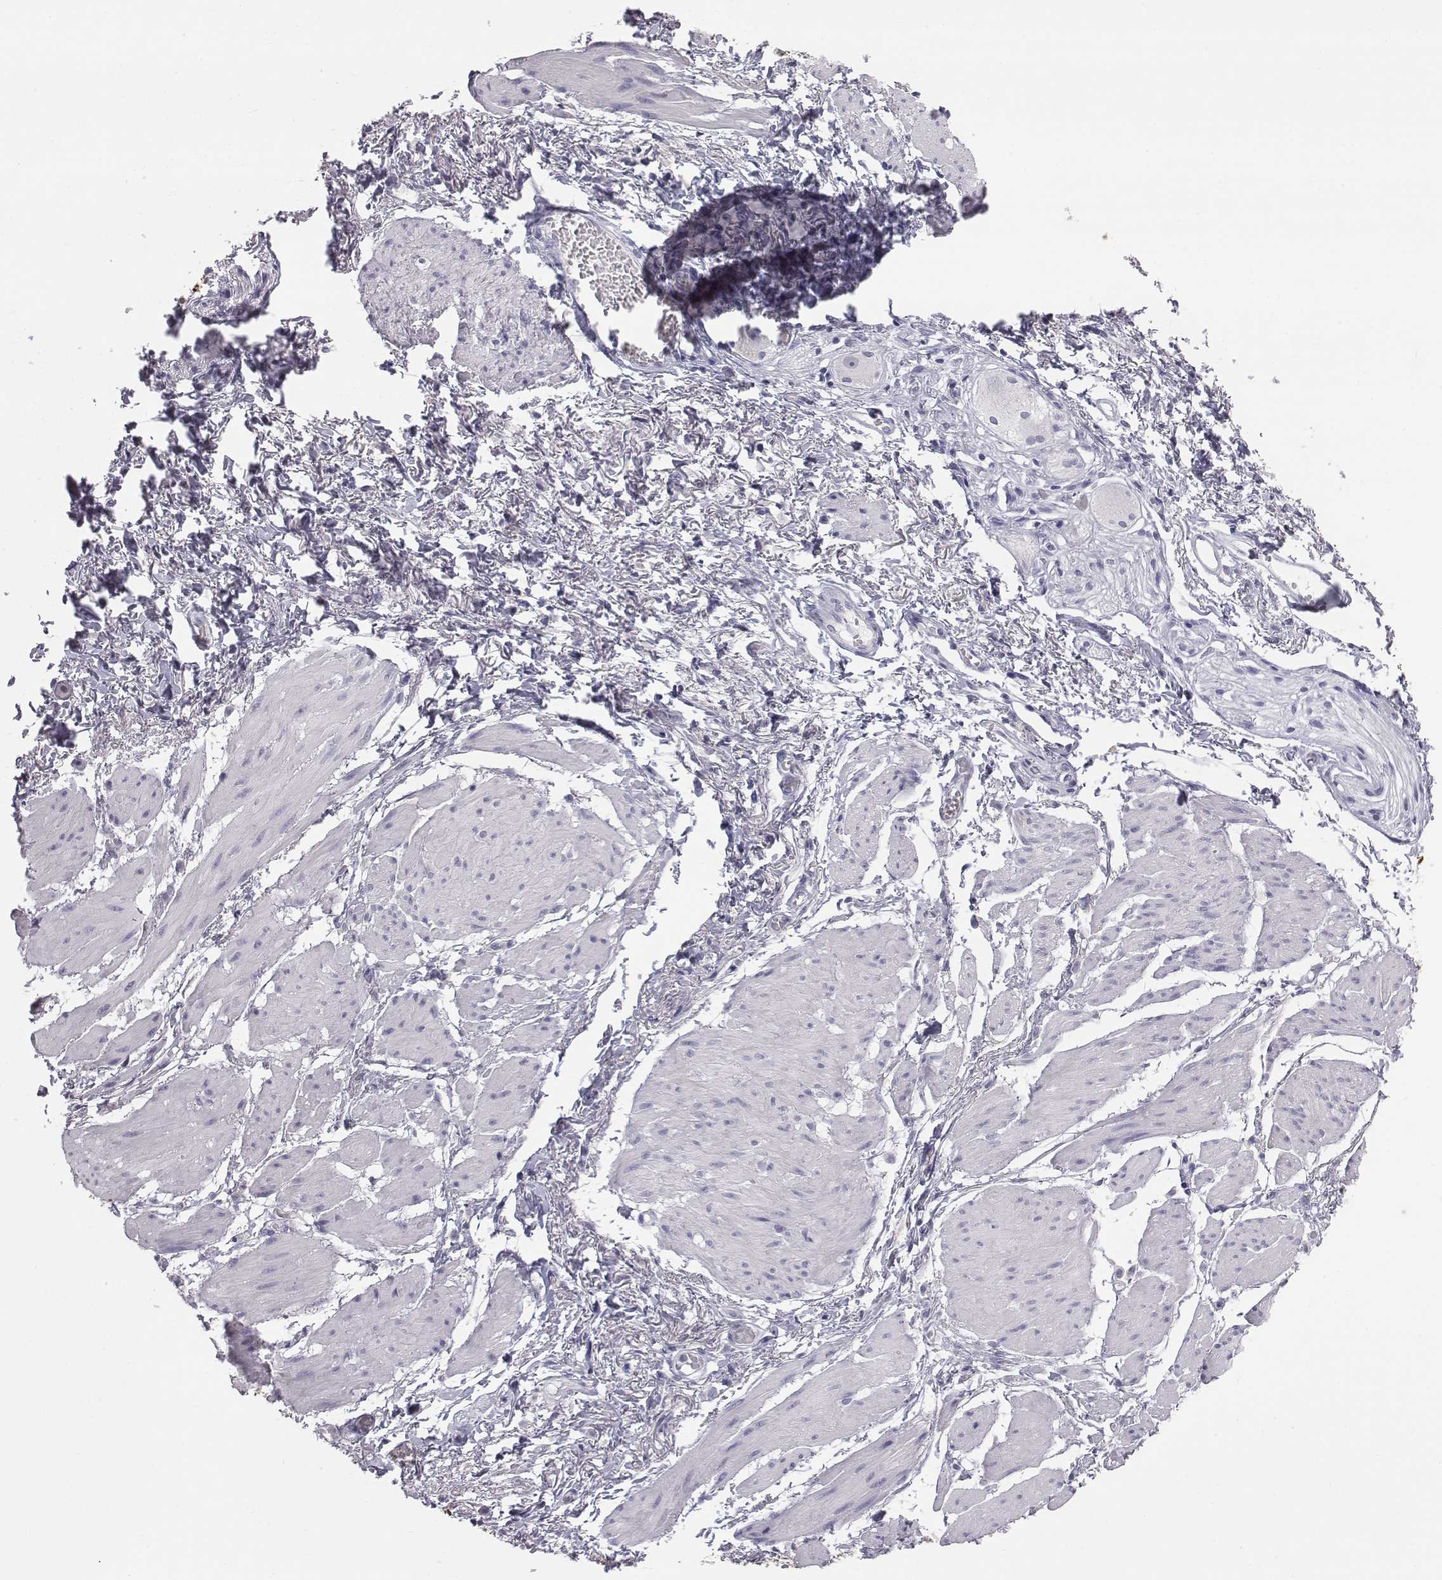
{"staining": {"intensity": "negative", "quantity": "none", "location": "none"}, "tissue": "esophagus", "cell_type": "Squamous epithelial cells", "image_type": "normal", "snomed": [{"axis": "morphology", "description": "Normal tissue, NOS"}, {"axis": "topography", "description": "Esophagus"}], "caption": "A histopathology image of esophagus stained for a protein displays no brown staining in squamous epithelial cells. (Stains: DAB (3,3'-diaminobenzidine) immunohistochemistry (IHC) with hematoxylin counter stain, Microscopy: brightfield microscopy at high magnification).", "gene": "C6orf58", "patient": {"sex": "male", "age": 58}}